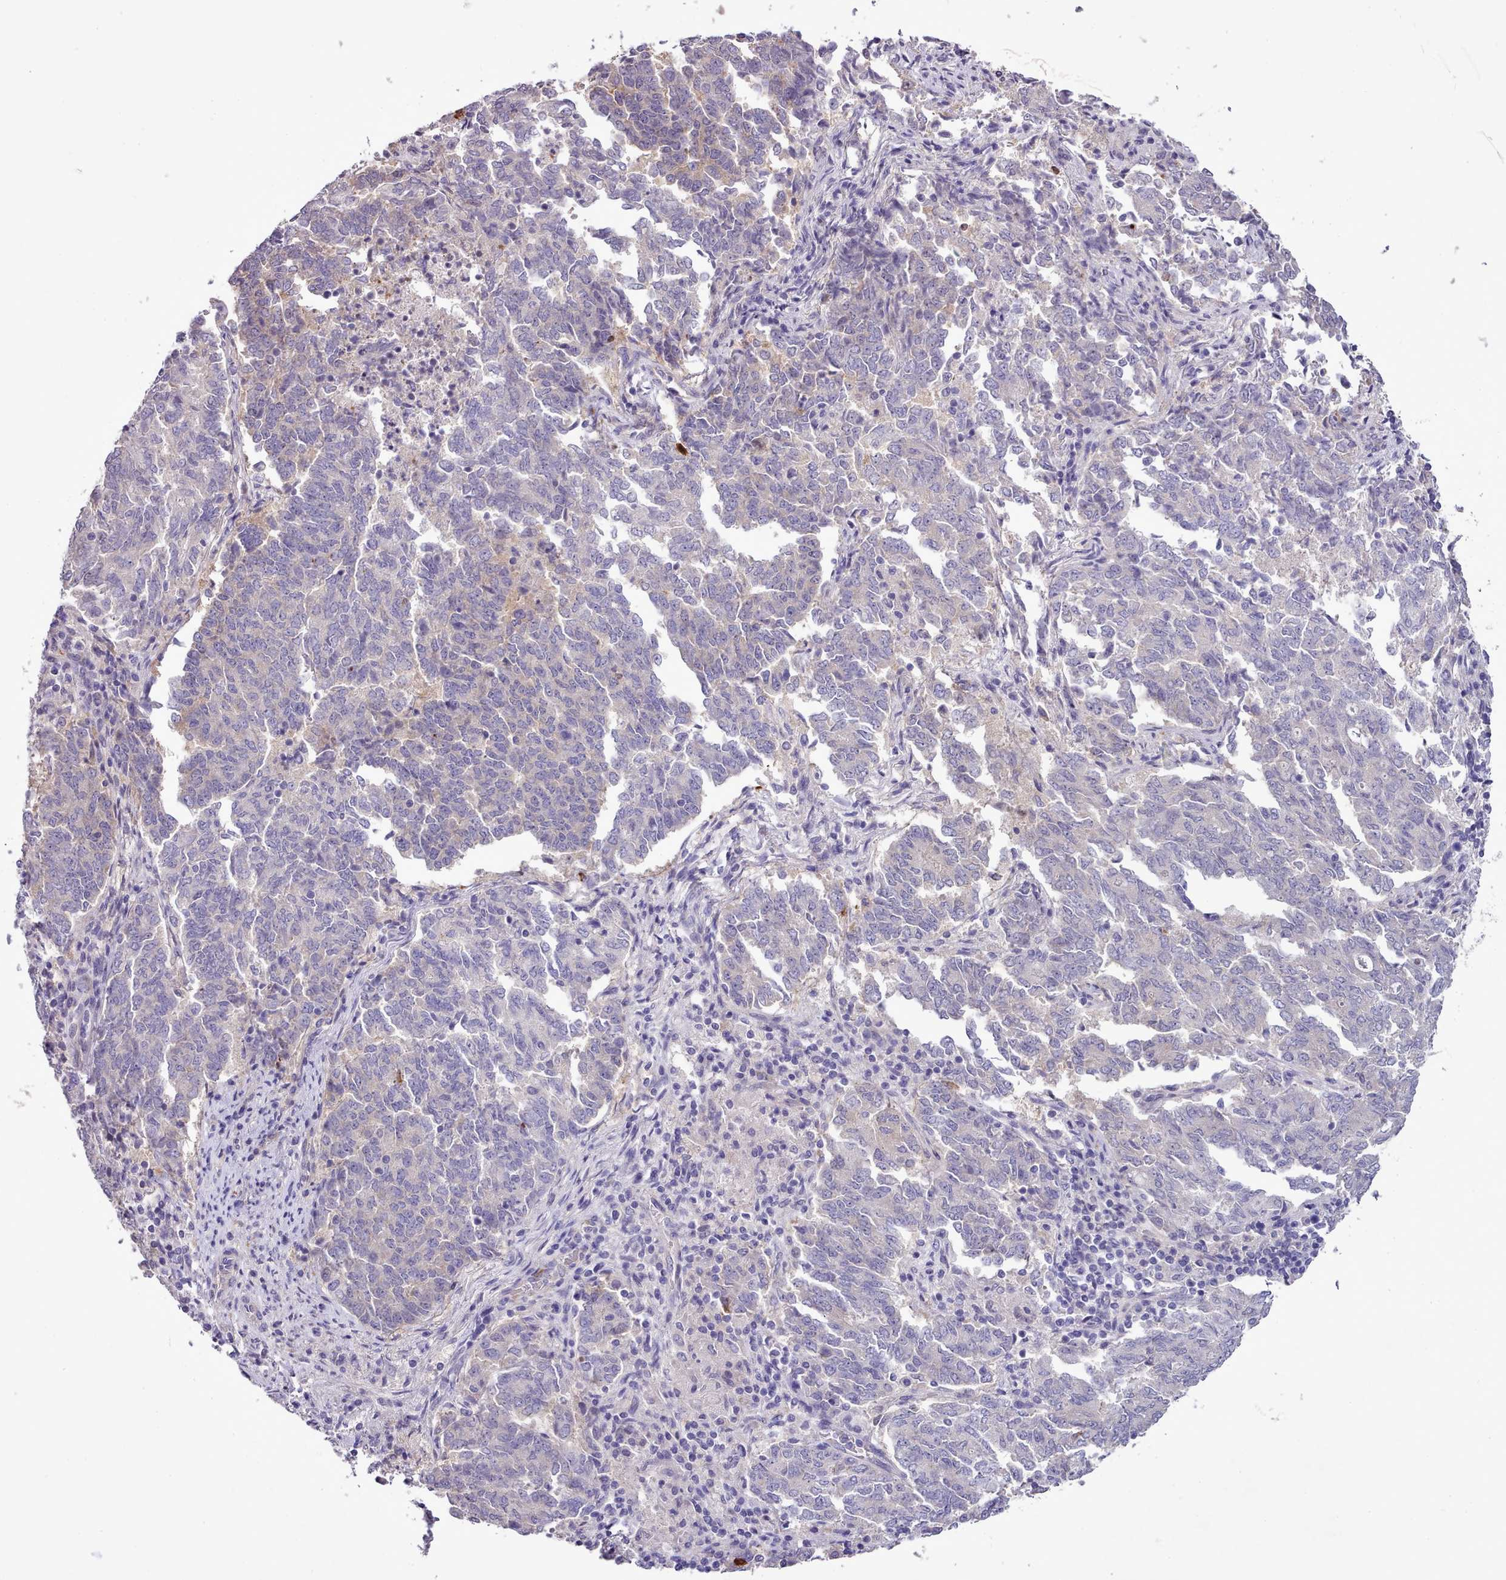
{"staining": {"intensity": "negative", "quantity": "none", "location": "none"}, "tissue": "endometrial cancer", "cell_type": "Tumor cells", "image_type": "cancer", "snomed": [{"axis": "morphology", "description": "Adenocarcinoma, NOS"}, {"axis": "topography", "description": "Endometrium"}], "caption": "An IHC histopathology image of endometrial cancer (adenocarcinoma) is shown. There is no staining in tumor cells of endometrial cancer (adenocarcinoma).", "gene": "SETX", "patient": {"sex": "female", "age": 80}}